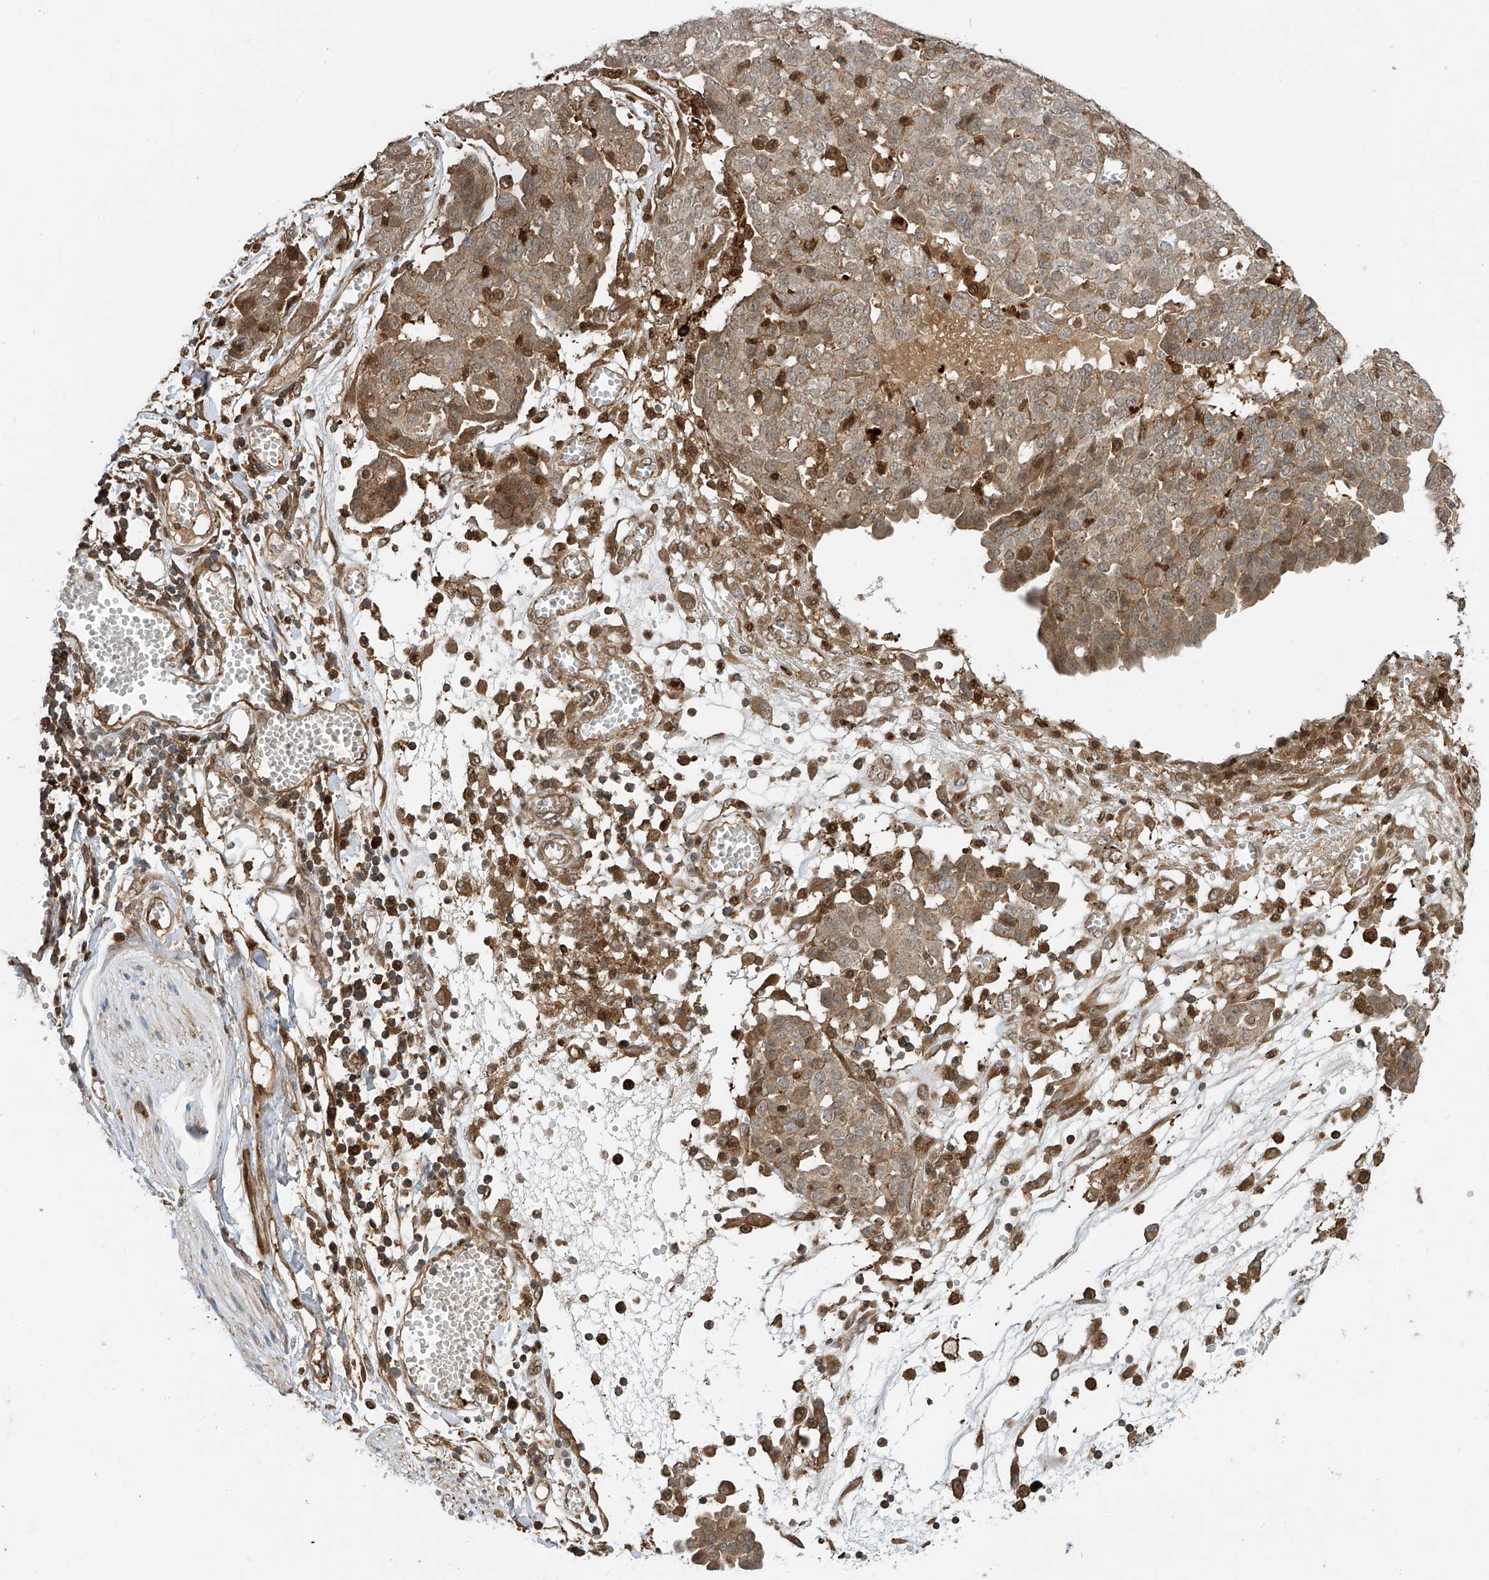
{"staining": {"intensity": "moderate", "quantity": ">75%", "location": "cytoplasmic/membranous"}, "tissue": "ovarian cancer", "cell_type": "Tumor cells", "image_type": "cancer", "snomed": [{"axis": "morphology", "description": "Cystadenocarcinoma, serous, NOS"}, {"axis": "topography", "description": "Soft tissue"}, {"axis": "topography", "description": "Ovary"}], "caption": "DAB (3,3'-diaminobenzidine) immunohistochemical staining of human ovarian serous cystadenocarcinoma exhibits moderate cytoplasmic/membranous protein positivity in about >75% of tumor cells.", "gene": "ATAD2B", "patient": {"sex": "female", "age": 57}}